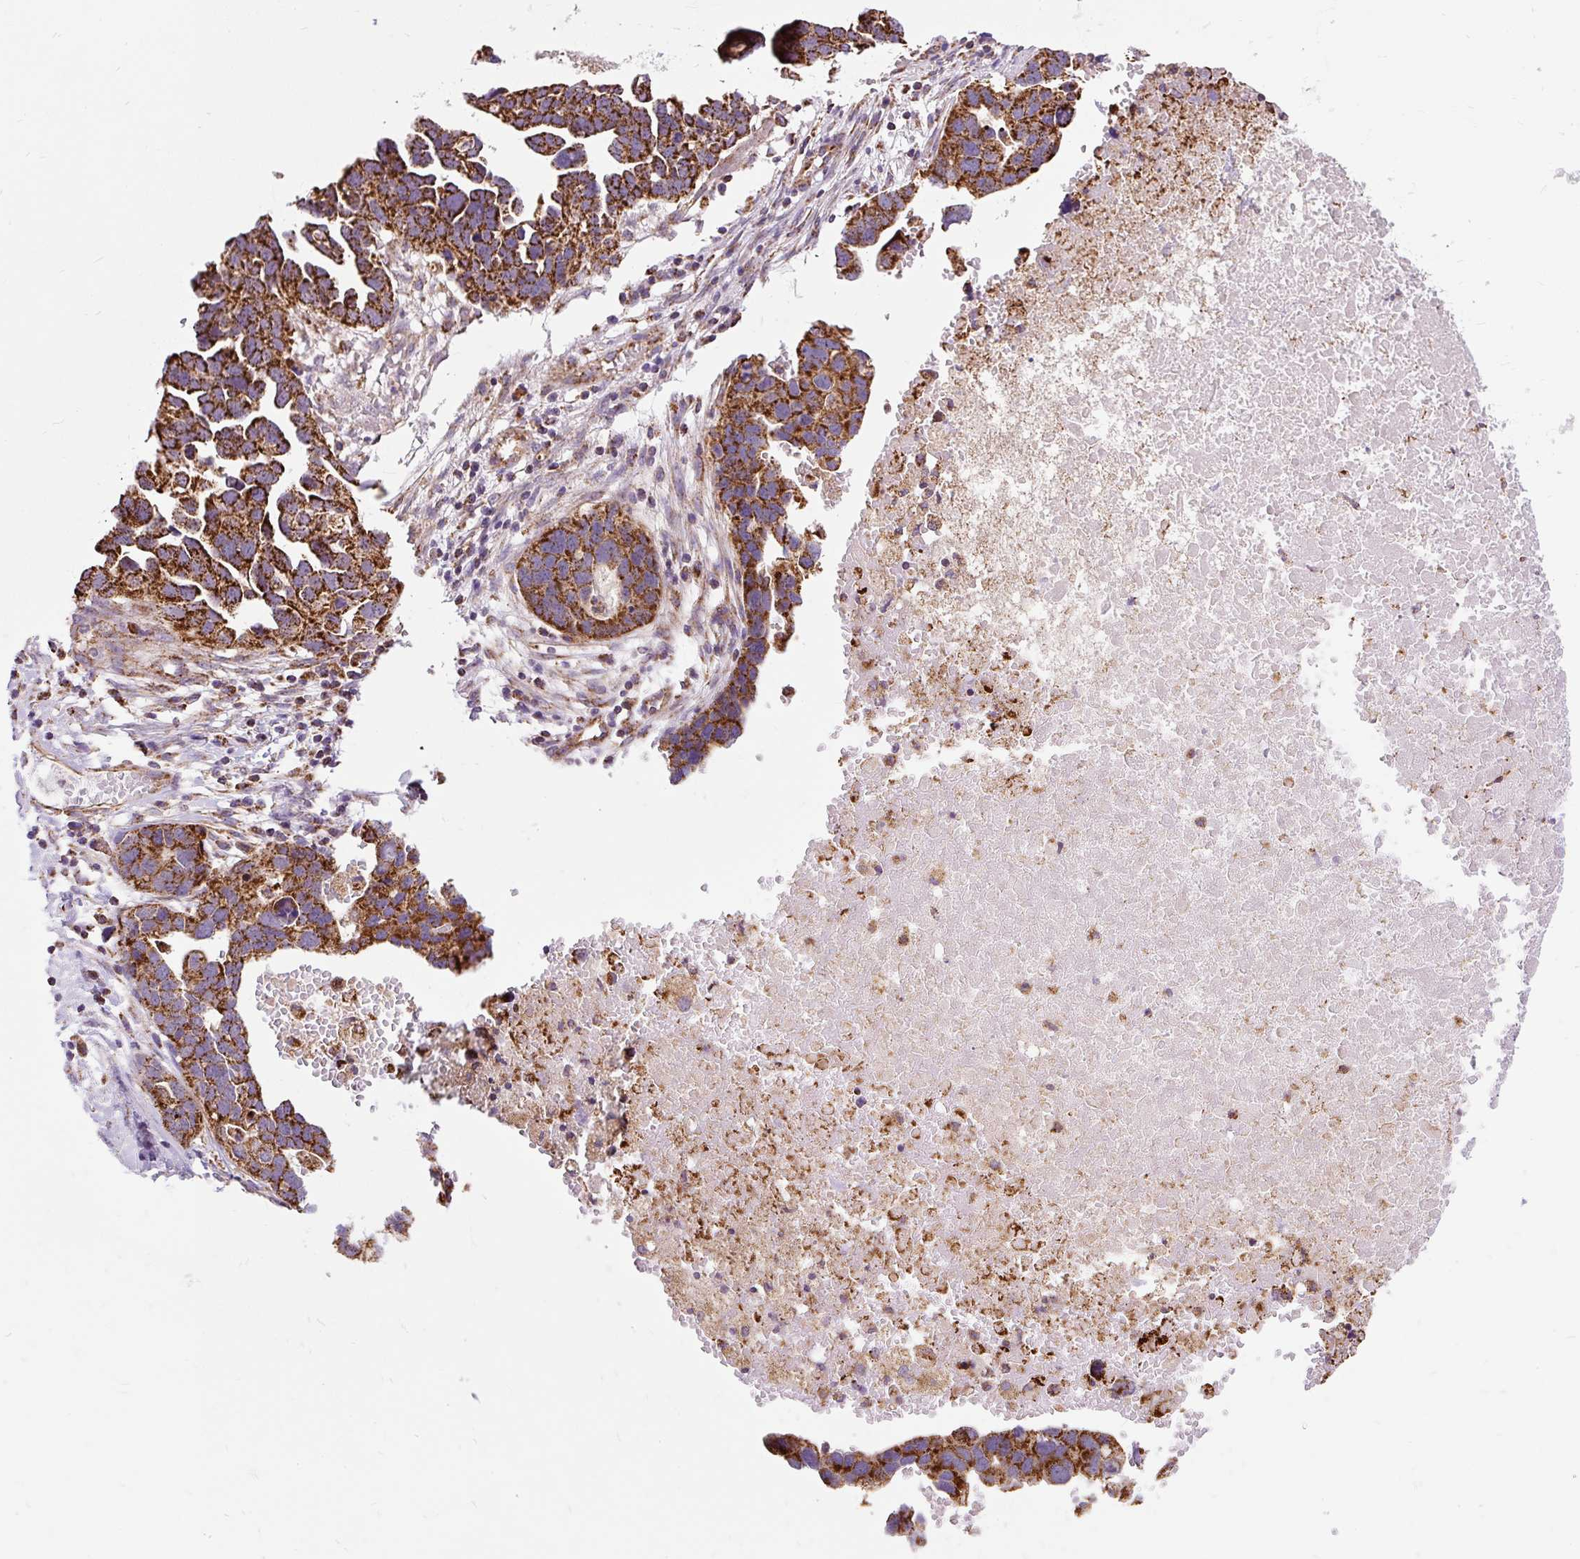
{"staining": {"intensity": "strong", "quantity": ">75%", "location": "cytoplasmic/membranous"}, "tissue": "ovarian cancer", "cell_type": "Tumor cells", "image_type": "cancer", "snomed": [{"axis": "morphology", "description": "Cystadenocarcinoma, serous, NOS"}, {"axis": "topography", "description": "Ovary"}], "caption": "Brown immunohistochemical staining in human ovarian cancer (serous cystadenocarcinoma) displays strong cytoplasmic/membranous positivity in approximately >75% of tumor cells. Immunohistochemistry (ihc) stains the protein of interest in brown and the nuclei are stained blue.", "gene": "CEP290", "patient": {"sex": "female", "age": 54}}